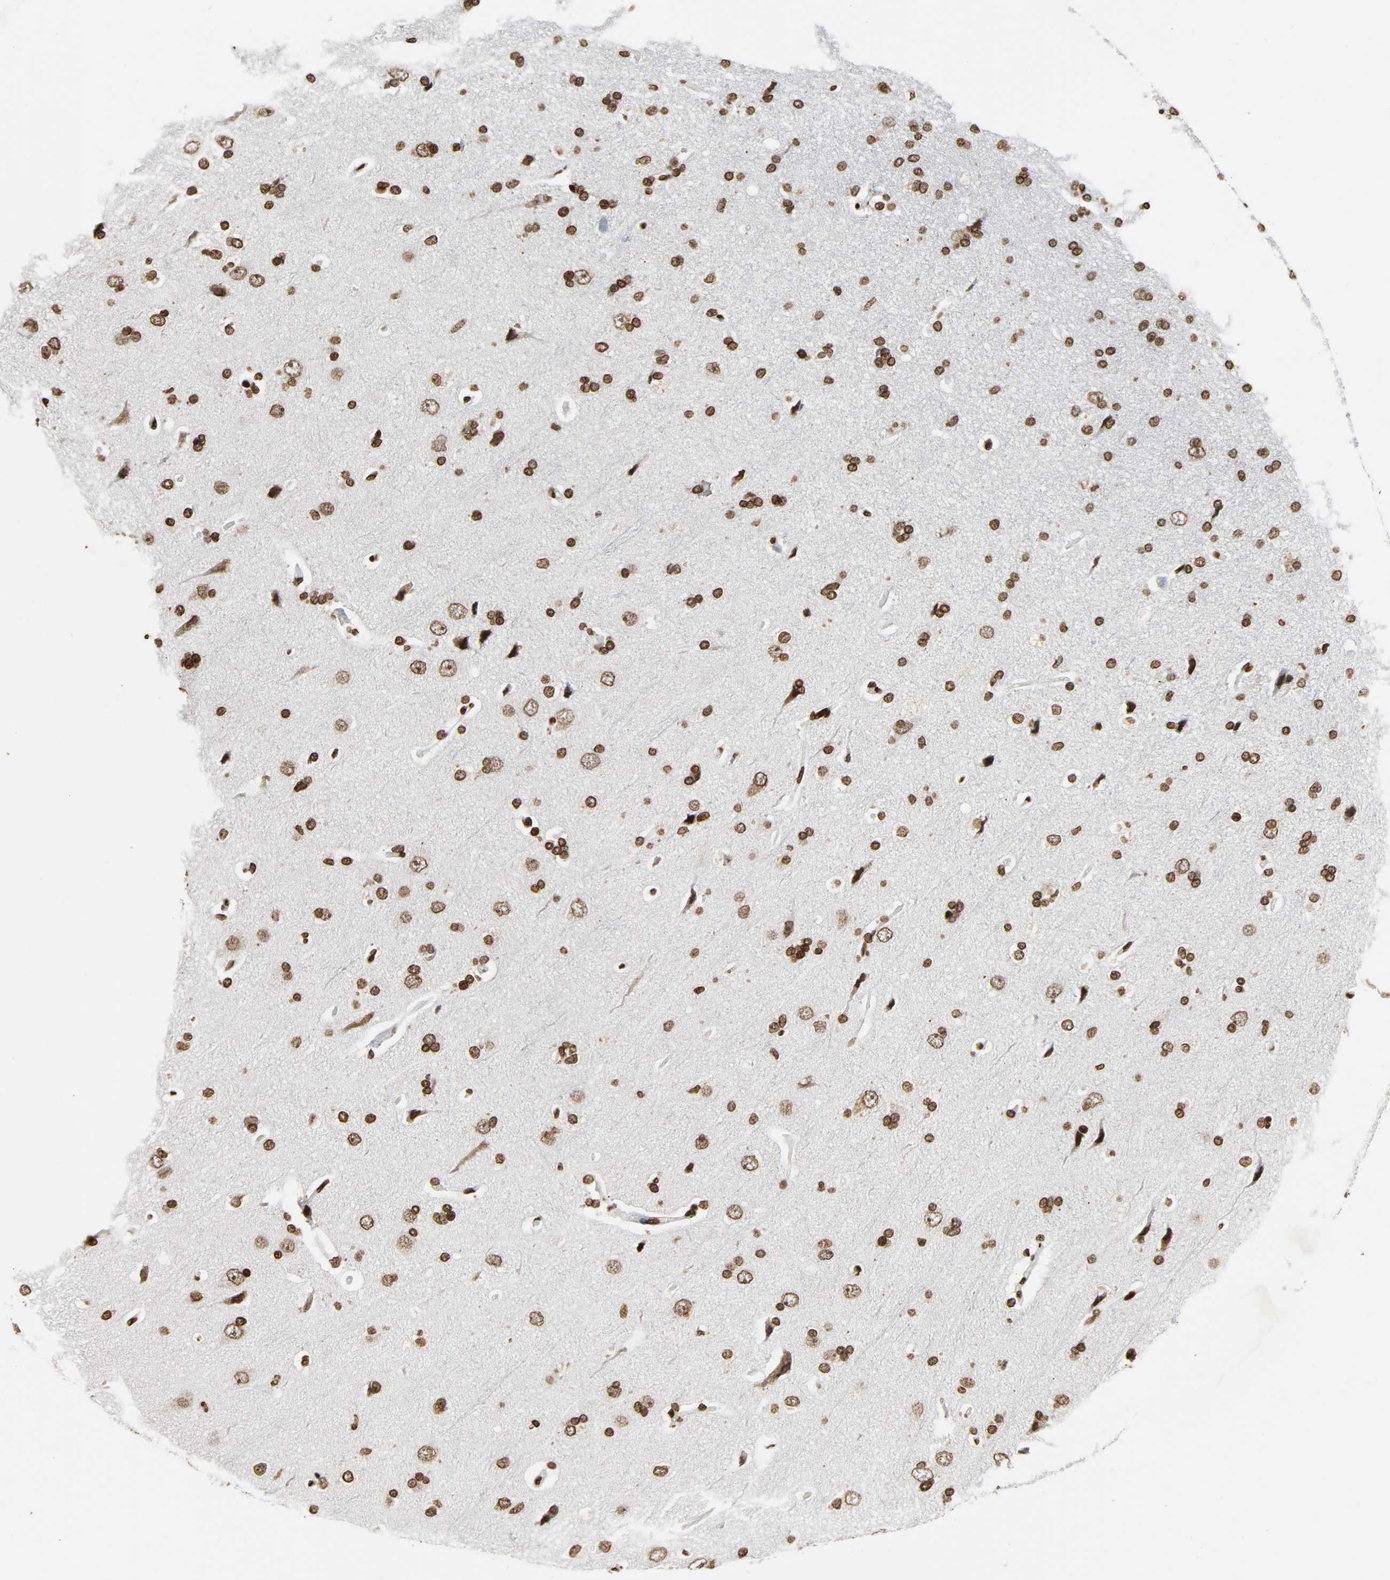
{"staining": {"intensity": "moderate", "quantity": ">75%", "location": "nuclear"}, "tissue": "cerebral cortex", "cell_type": "Endothelial cells", "image_type": "normal", "snomed": [{"axis": "morphology", "description": "Normal tissue, NOS"}, {"axis": "topography", "description": "Cerebral cortex"}], "caption": "Moderate nuclear protein staining is identified in approximately >75% of endothelial cells in cerebral cortex.", "gene": "RXRA", "patient": {"sex": "male", "age": 62}}